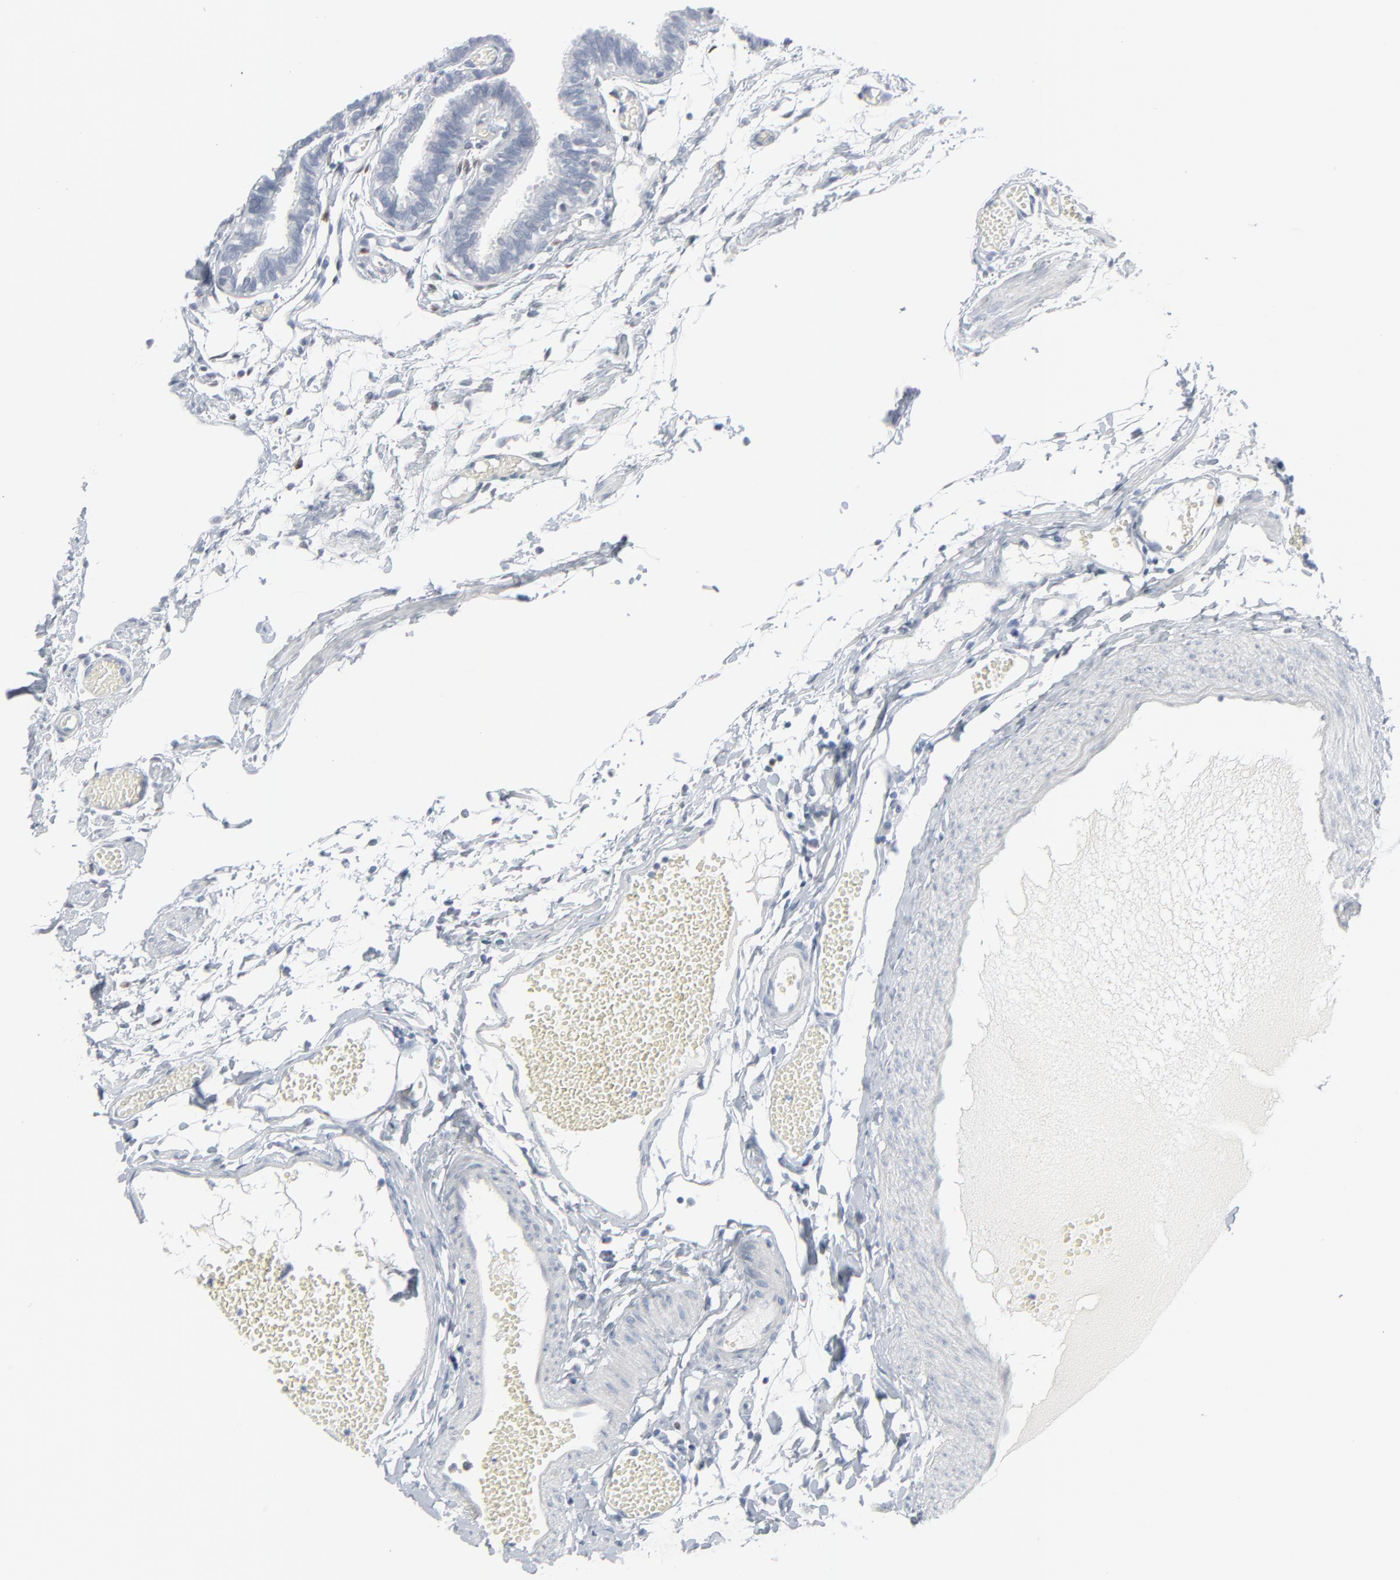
{"staining": {"intensity": "negative", "quantity": "none", "location": "none"}, "tissue": "fallopian tube", "cell_type": "Glandular cells", "image_type": "normal", "snomed": [{"axis": "morphology", "description": "Normal tissue, NOS"}, {"axis": "morphology", "description": "Dermoid, NOS"}, {"axis": "topography", "description": "Fallopian tube"}], "caption": "High magnification brightfield microscopy of normal fallopian tube stained with DAB (brown) and counterstained with hematoxylin (blue): glandular cells show no significant positivity. (Stains: DAB (3,3'-diaminobenzidine) immunohistochemistry with hematoxylin counter stain, Microscopy: brightfield microscopy at high magnification).", "gene": "MITF", "patient": {"sex": "female", "age": 33}}